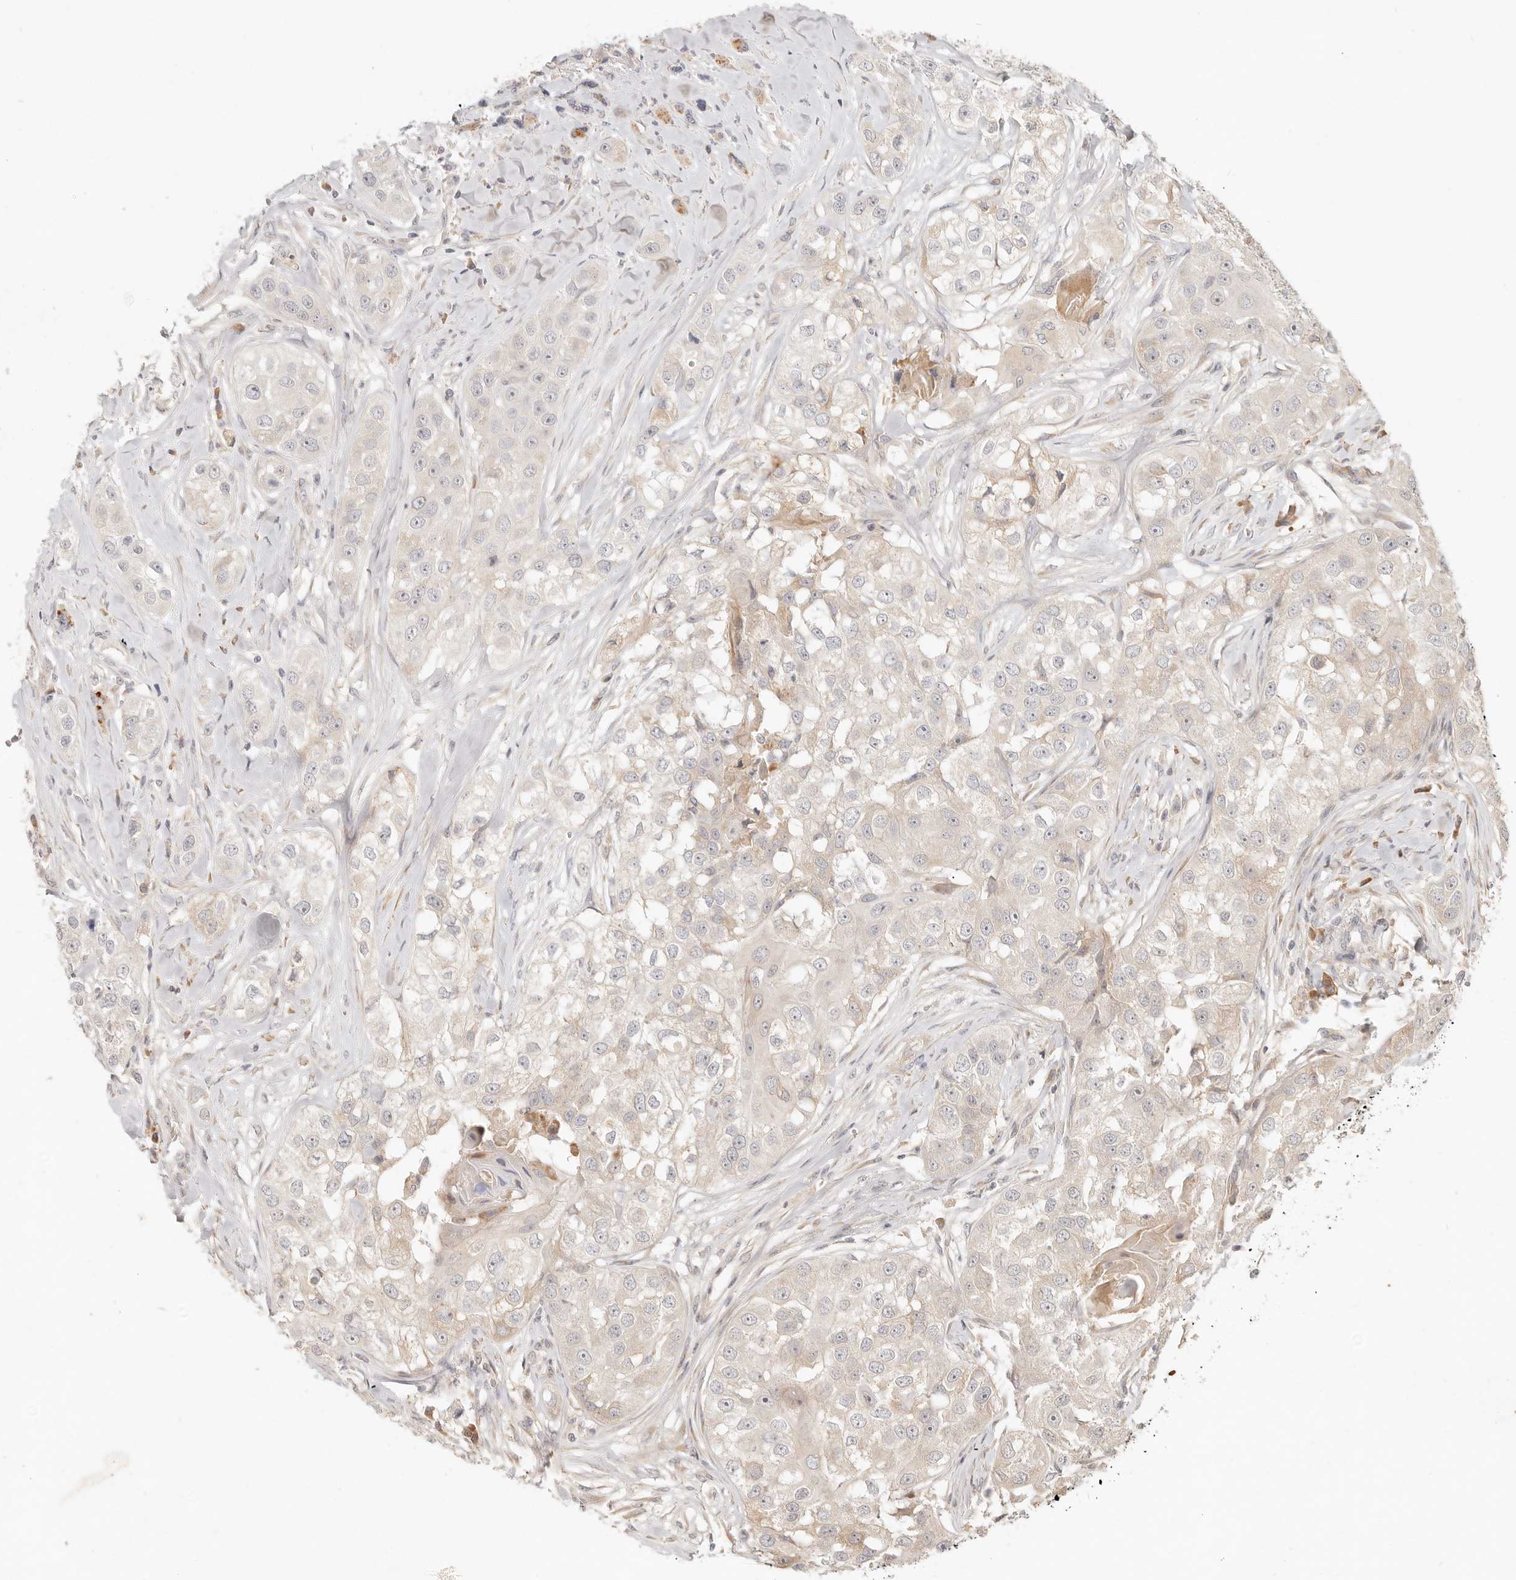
{"staining": {"intensity": "weak", "quantity": "25%-75%", "location": "cytoplasmic/membranous"}, "tissue": "head and neck cancer", "cell_type": "Tumor cells", "image_type": "cancer", "snomed": [{"axis": "morphology", "description": "Normal tissue, NOS"}, {"axis": "morphology", "description": "Squamous cell carcinoma, NOS"}, {"axis": "topography", "description": "Skeletal muscle"}, {"axis": "topography", "description": "Head-Neck"}], "caption": "Head and neck squamous cell carcinoma tissue demonstrates weak cytoplasmic/membranous expression in about 25%-75% of tumor cells (Stains: DAB in brown, nuclei in blue, Microscopy: brightfield microscopy at high magnification).", "gene": "UBXN11", "patient": {"sex": "male", "age": 51}}